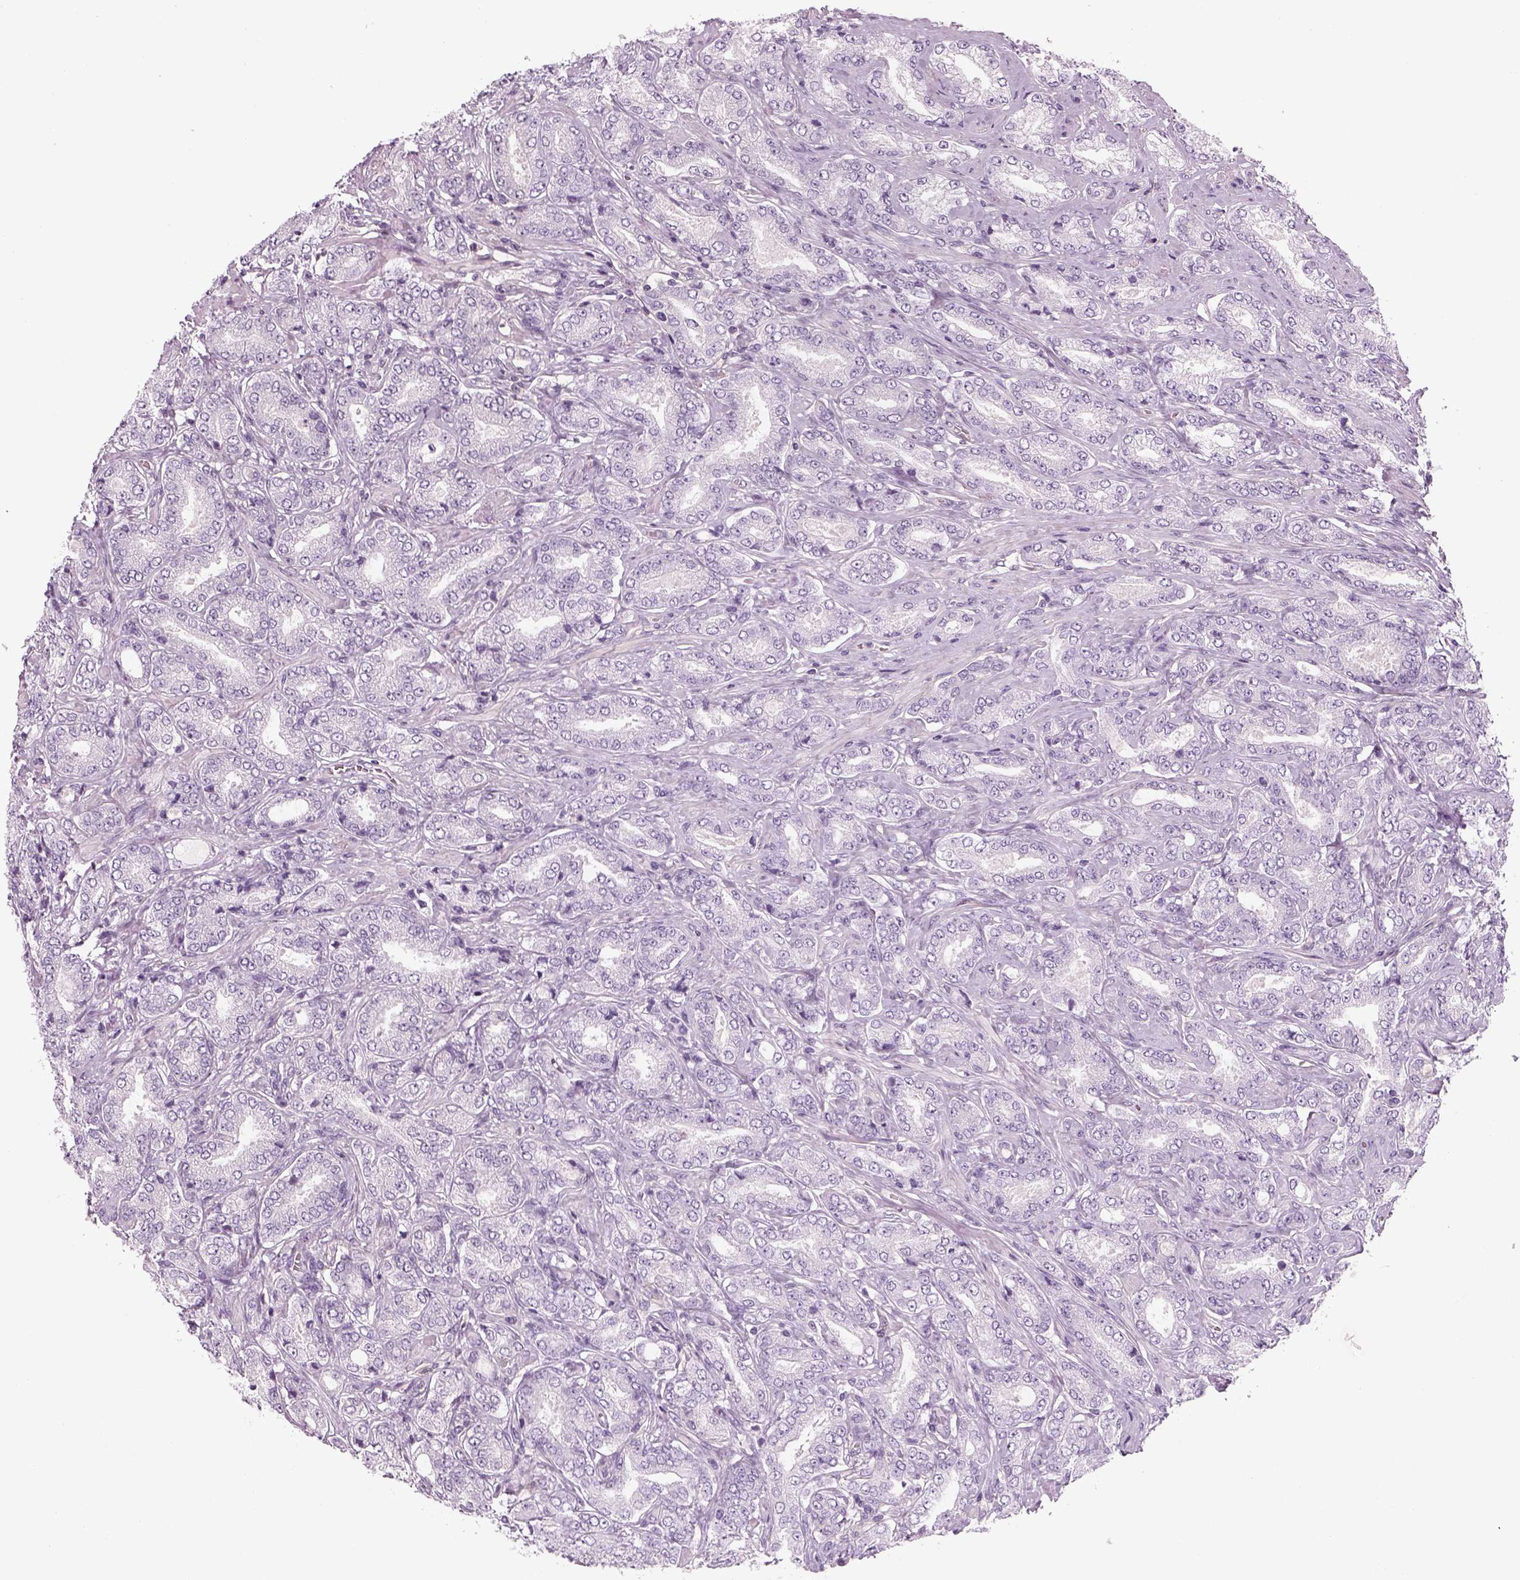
{"staining": {"intensity": "negative", "quantity": "none", "location": "none"}, "tissue": "prostate cancer", "cell_type": "Tumor cells", "image_type": "cancer", "snomed": [{"axis": "morphology", "description": "Adenocarcinoma, NOS"}, {"axis": "topography", "description": "Prostate"}], "caption": "Tumor cells show no significant protein staining in prostate cancer (adenocarcinoma).", "gene": "SLC1A7", "patient": {"sex": "male", "age": 64}}